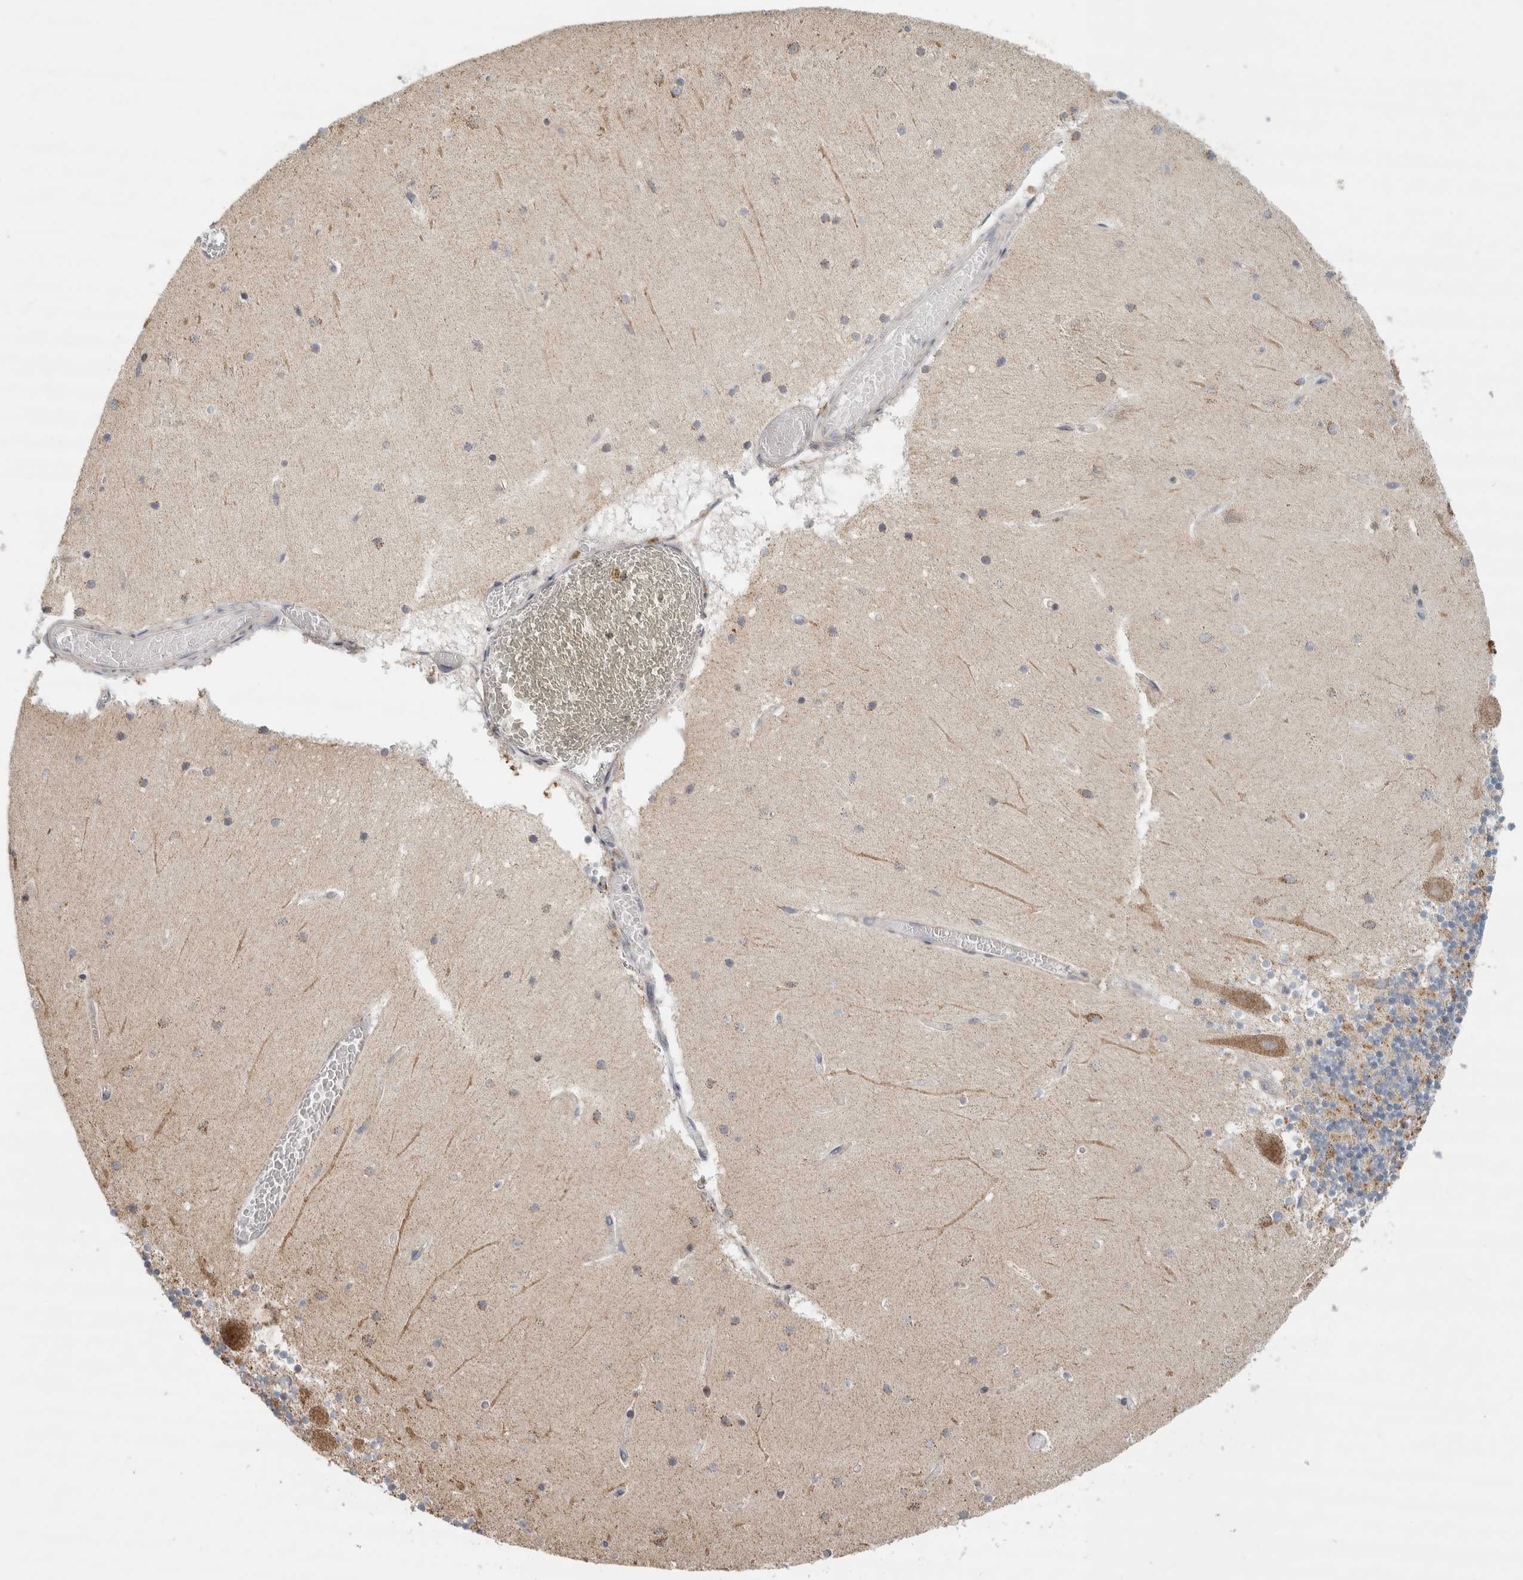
{"staining": {"intensity": "moderate", "quantity": "25%-75%", "location": "cytoplasmic/membranous"}, "tissue": "cerebellum", "cell_type": "Cells in granular layer", "image_type": "normal", "snomed": [{"axis": "morphology", "description": "Normal tissue, NOS"}, {"axis": "topography", "description": "Cerebellum"}], "caption": "Cells in granular layer exhibit moderate cytoplasmic/membranous expression in approximately 25%-75% of cells in benign cerebellum. (Stains: DAB in brown, nuclei in blue, Microscopy: brightfield microscopy at high magnification).", "gene": "AFP", "patient": {"sex": "female", "age": 28}}